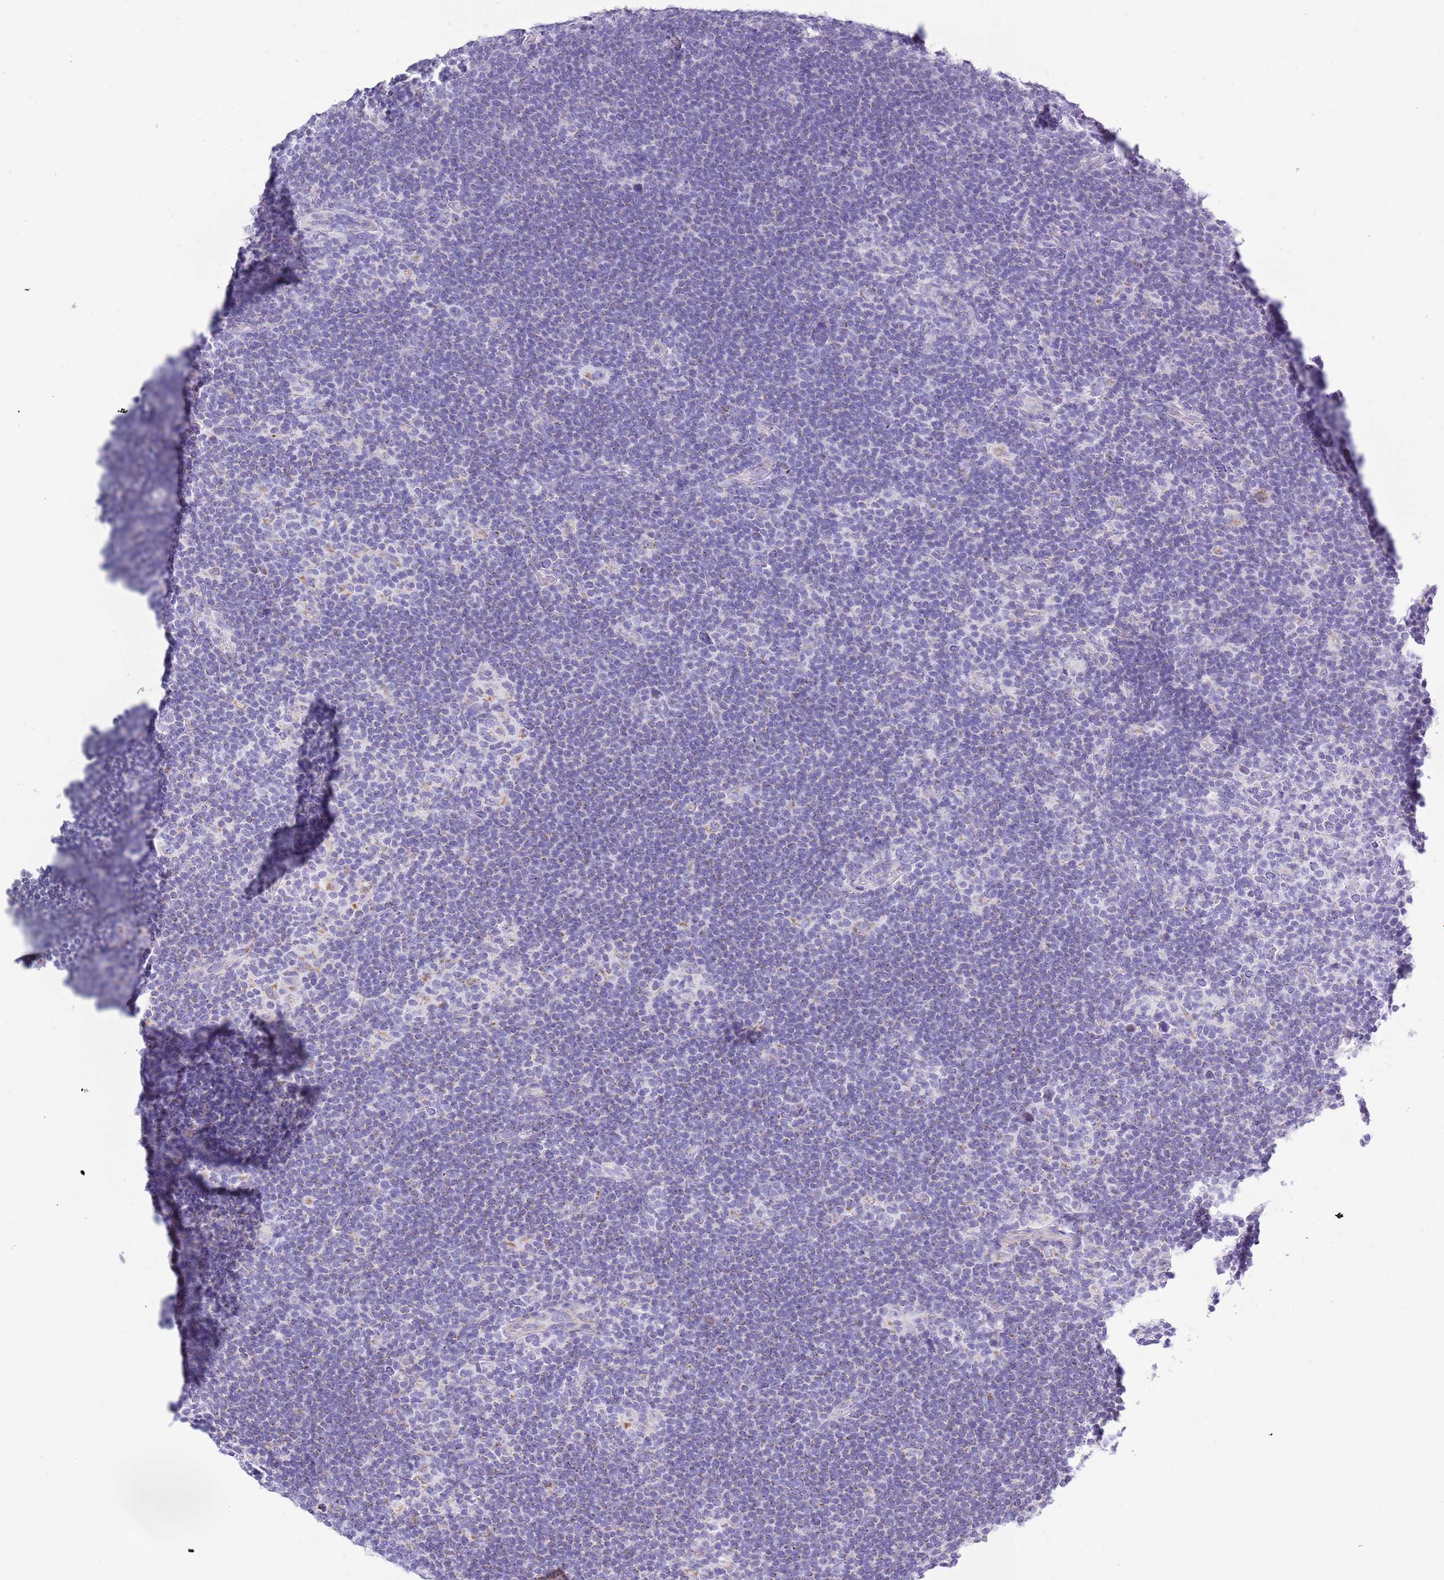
{"staining": {"intensity": "weak", "quantity": "25%-75%", "location": "cytoplasmic/membranous"}, "tissue": "lymphoma", "cell_type": "Tumor cells", "image_type": "cancer", "snomed": [{"axis": "morphology", "description": "Hodgkin's disease, NOS"}, {"axis": "topography", "description": "Lymph node"}], "caption": "Immunohistochemistry of human Hodgkin's disease shows low levels of weak cytoplasmic/membranous positivity in about 25%-75% of tumor cells.", "gene": "MOCOS", "patient": {"sex": "female", "age": 57}}